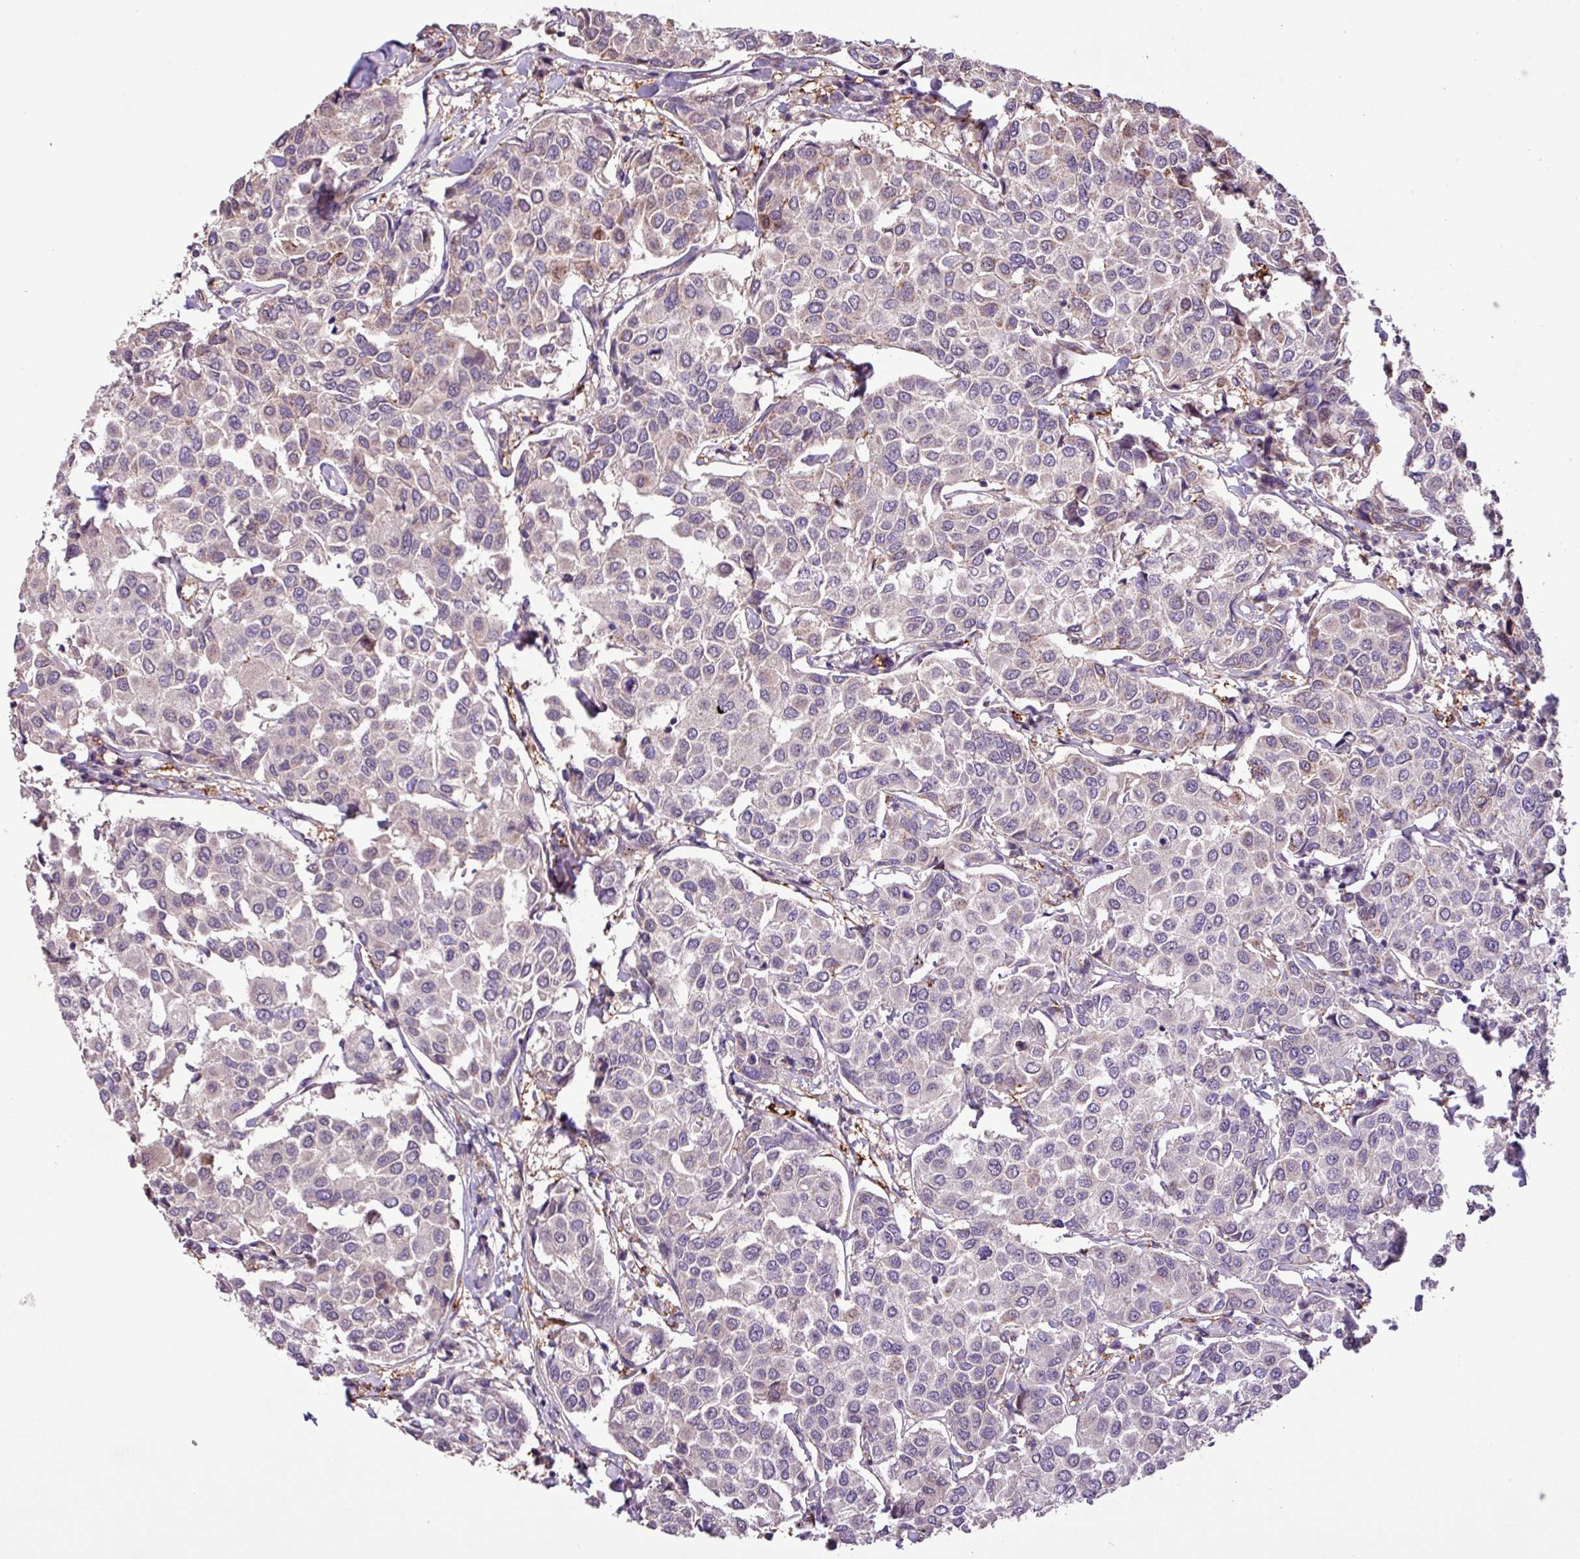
{"staining": {"intensity": "moderate", "quantity": "<25%", "location": "cytoplasmic/membranous"}, "tissue": "breast cancer", "cell_type": "Tumor cells", "image_type": "cancer", "snomed": [{"axis": "morphology", "description": "Duct carcinoma"}, {"axis": "topography", "description": "Breast"}], "caption": "Breast intraductal carcinoma stained with DAB (3,3'-diaminobenzidine) immunohistochemistry exhibits low levels of moderate cytoplasmic/membranous positivity in about <25% of tumor cells.", "gene": "RPP25L", "patient": {"sex": "female", "age": 55}}